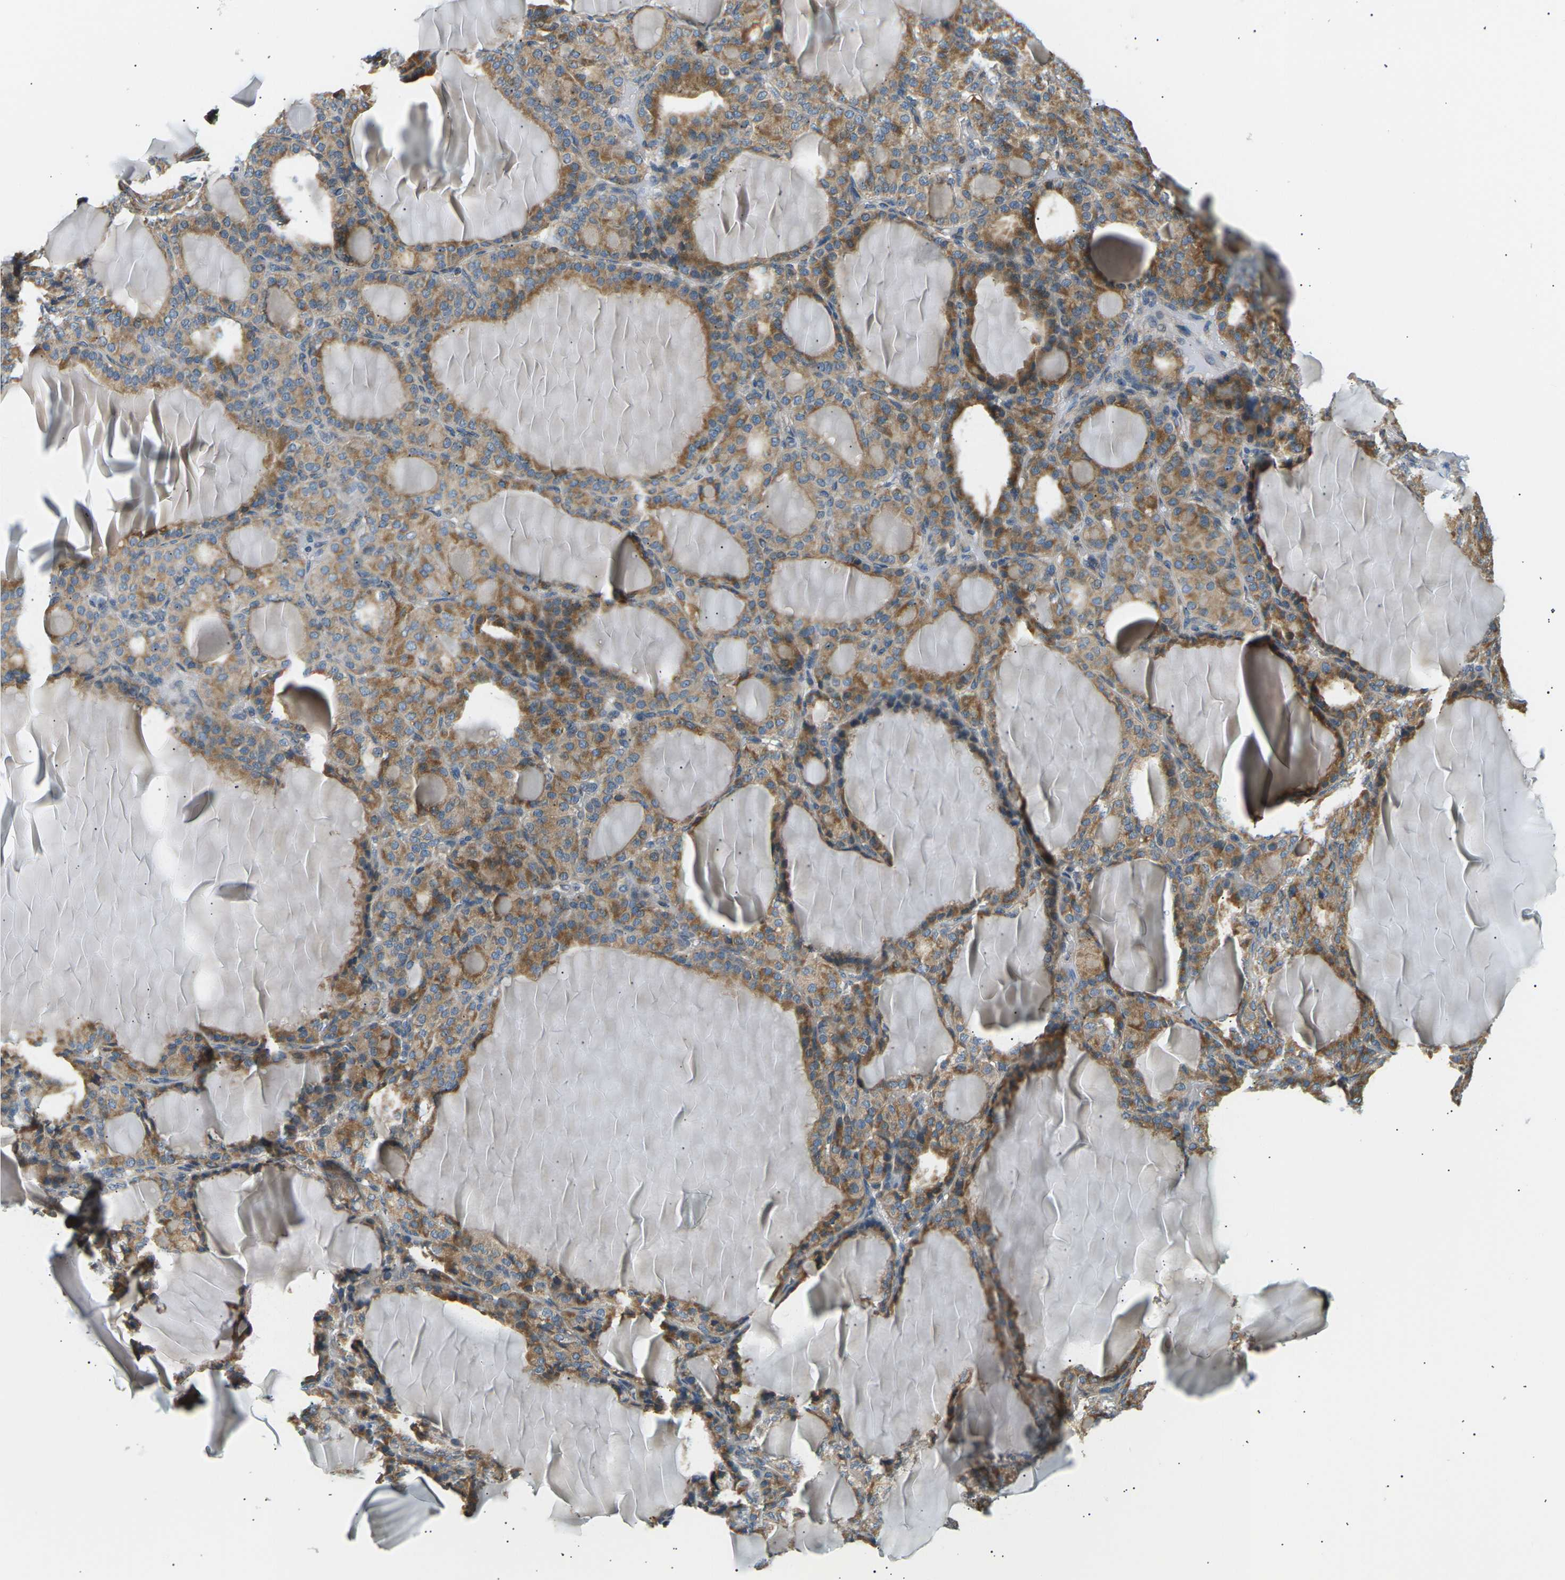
{"staining": {"intensity": "moderate", "quantity": ">75%", "location": "cytoplasmic/membranous"}, "tissue": "thyroid gland", "cell_type": "Glandular cells", "image_type": "normal", "snomed": [{"axis": "morphology", "description": "Normal tissue, NOS"}, {"axis": "topography", "description": "Thyroid gland"}], "caption": "Protein expression by immunohistochemistry (IHC) exhibits moderate cytoplasmic/membranous positivity in approximately >75% of glandular cells in unremarkable thyroid gland. (IHC, brightfield microscopy, high magnification).", "gene": "TBC1D8", "patient": {"sex": "female", "age": 28}}